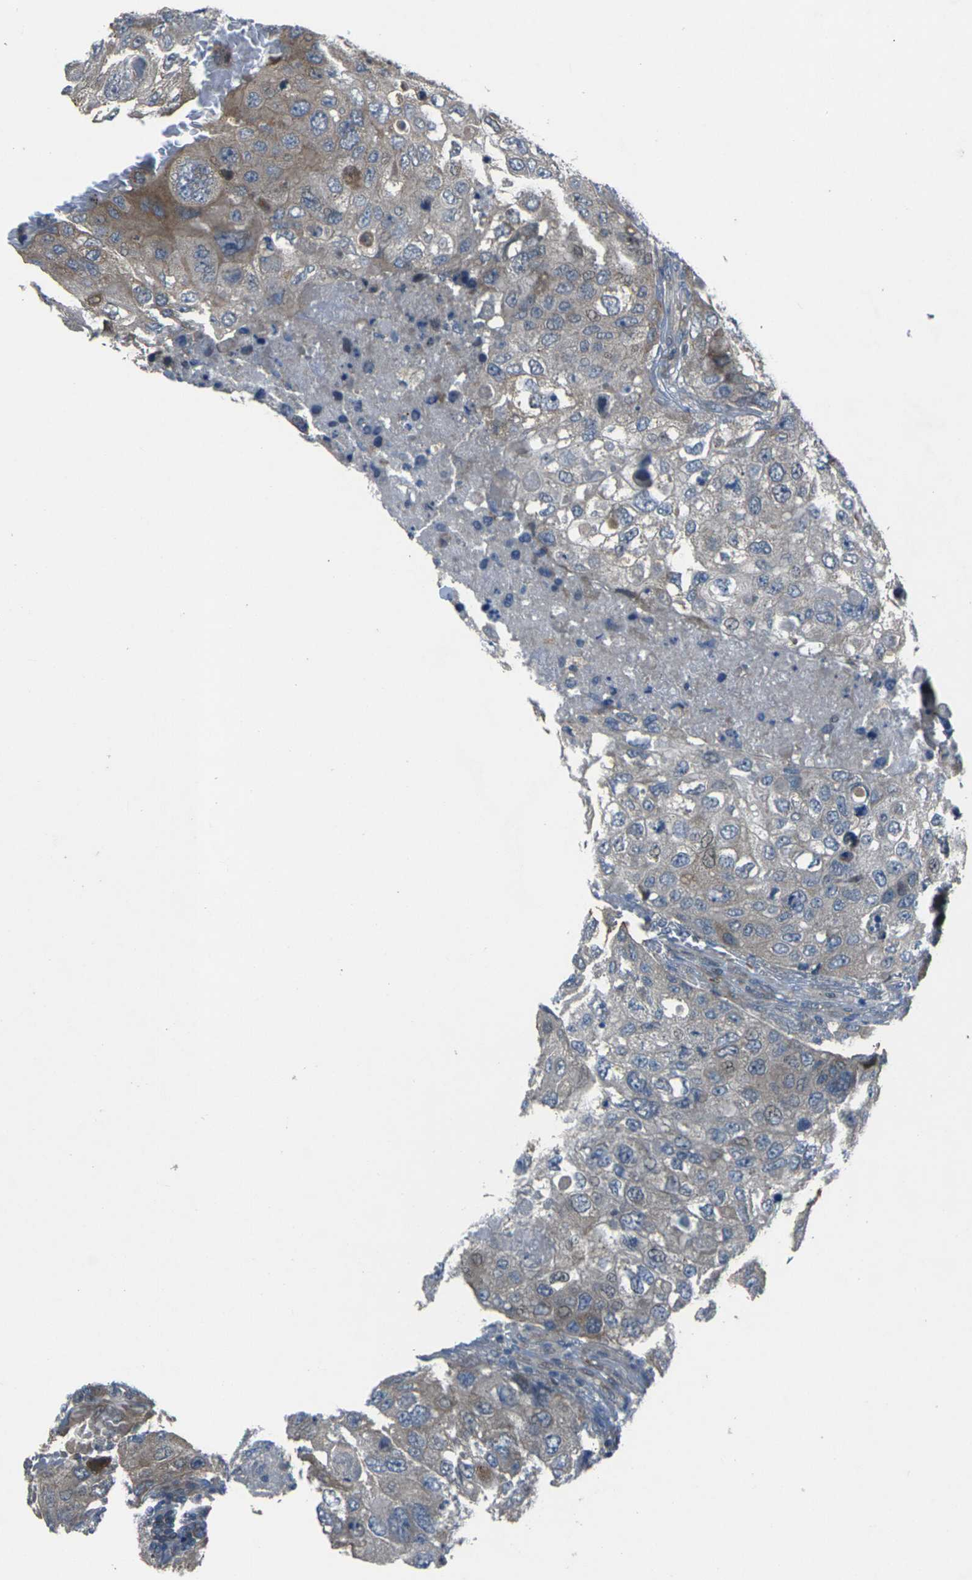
{"staining": {"intensity": "negative", "quantity": "none", "location": "none"}, "tissue": "urothelial cancer", "cell_type": "Tumor cells", "image_type": "cancer", "snomed": [{"axis": "morphology", "description": "Urothelial carcinoma, High grade"}, {"axis": "topography", "description": "Lymph node"}, {"axis": "topography", "description": "Urinary bladder"}], "caption": "IHC of urothelial cancer exhibits no staining in tumor cells.", "gene": "EDNRA", "patient": {"sex": "male", "age": 51}}